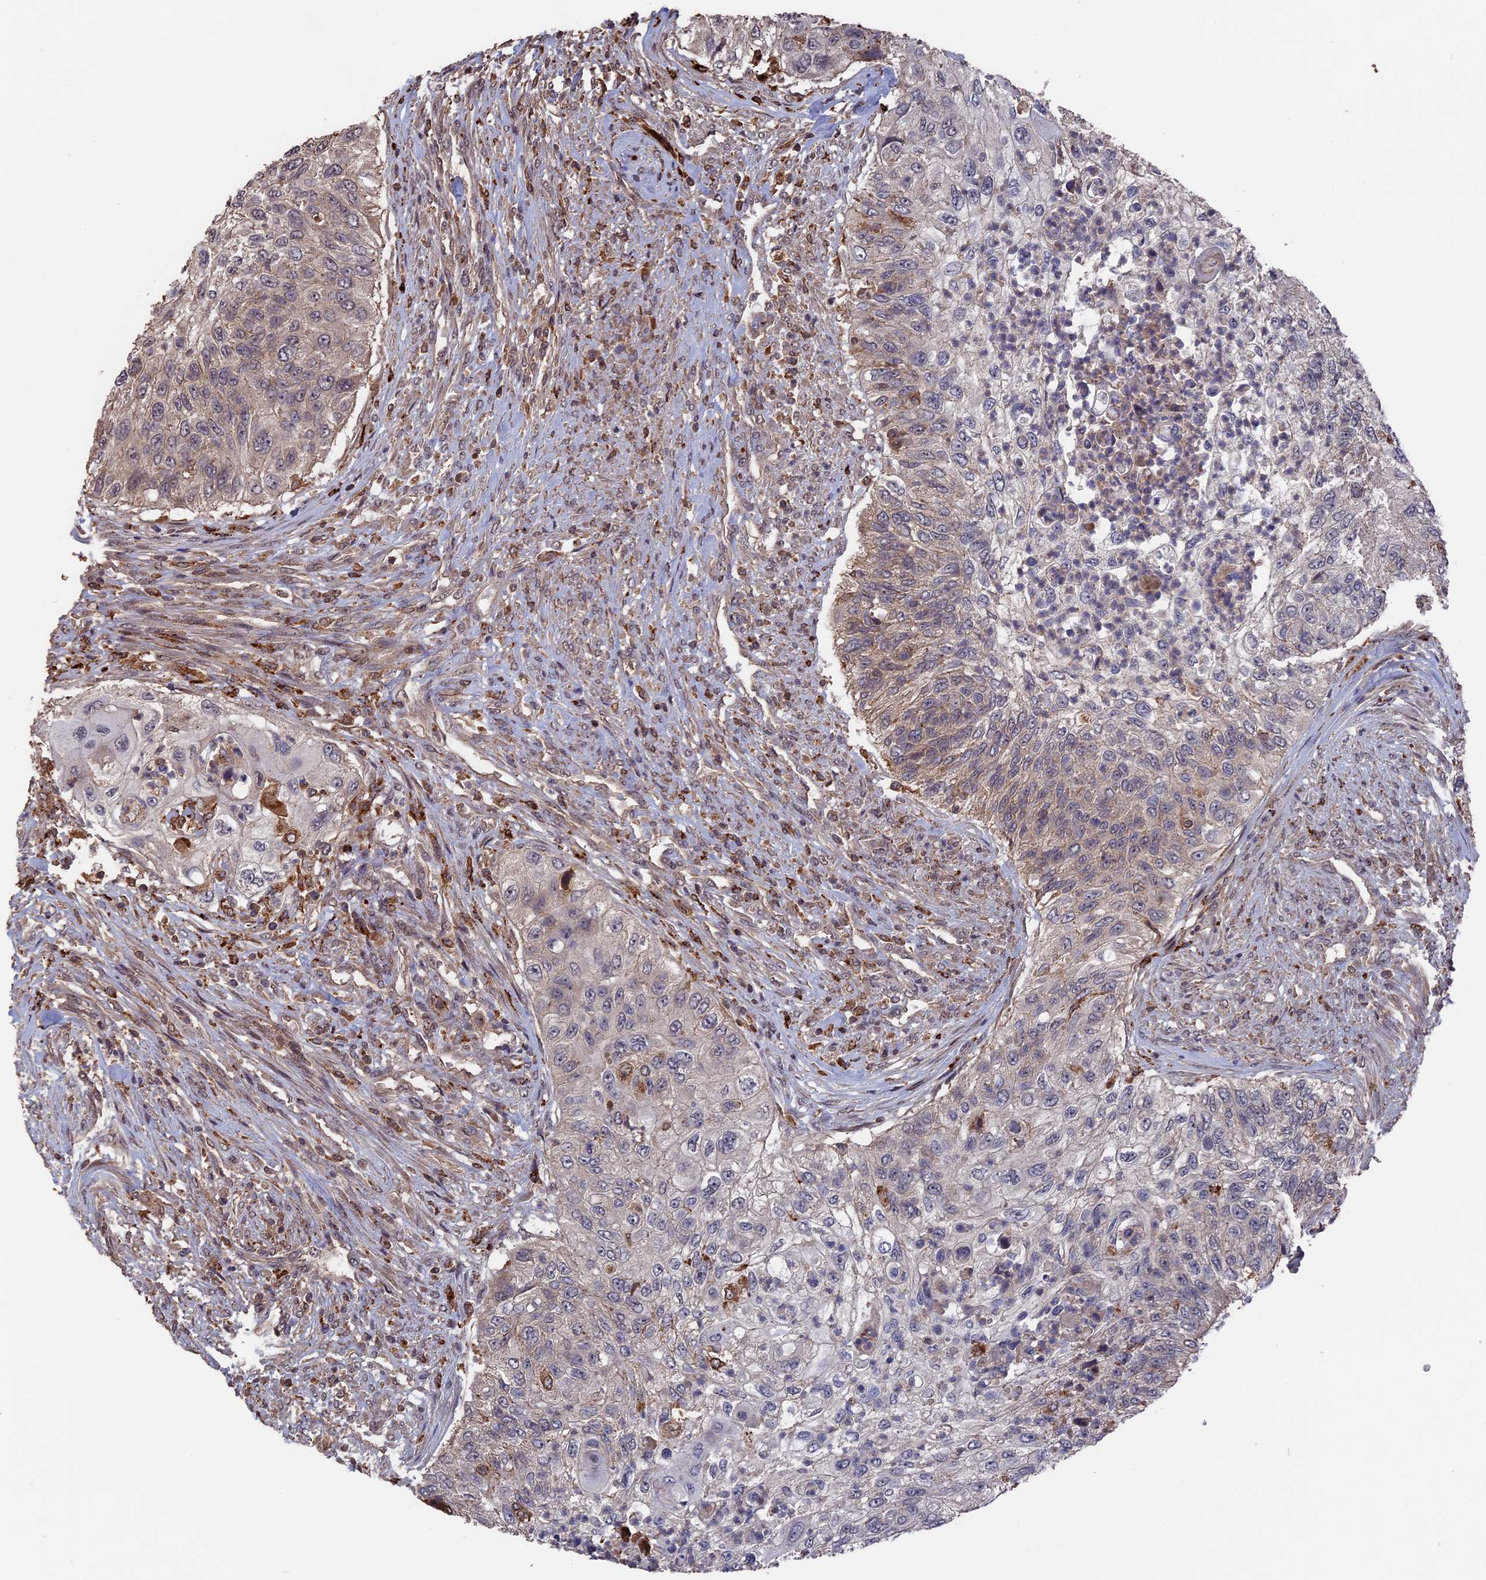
{"staining": {"intensity": "weak", "quantity": "<25%", "location": "cytoplasmic/membranous"}, "tissue": "urothelial cancer", "cell_type": "Tumor cells", "image_type": "cancer", "snomed": [{"axis": "morphology", "description": "Urothelial carcinoma, High grade"}, {"axis": "topography", "description": "Urinary bladder"}], "caption": "Immunohistochemistry of human urothelial carcinoma (high-grade) reveals no staining in tumor cells. (DAB (3,3'-diaminobenzidine) IHC, high magnification).", "gene": "TELO2", "patient": {"sex": "female", "age": 60}}